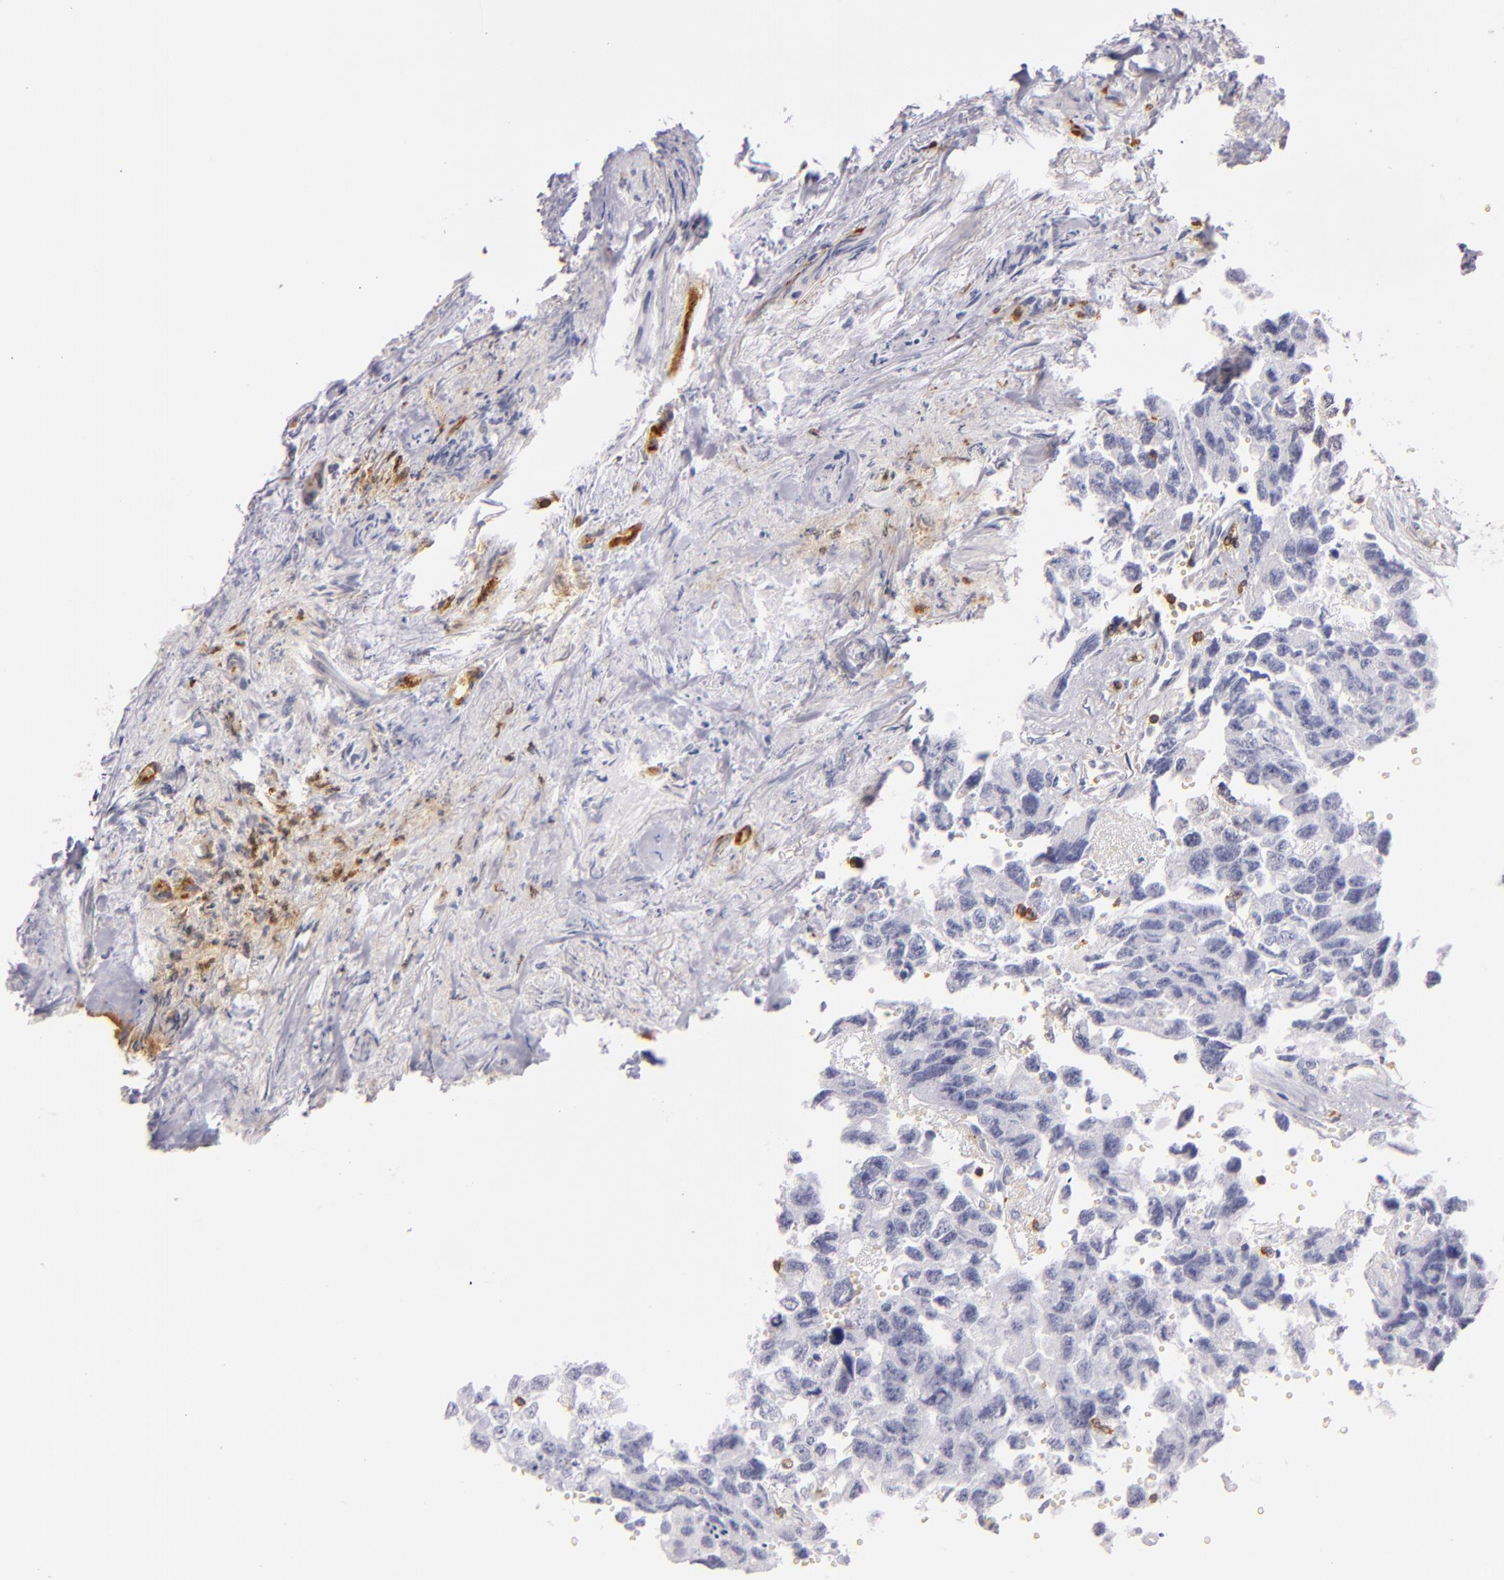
{"staining": {"intensity": "negative", "quantity": "none", "location": "none"}, "tissue": "testis cancer", "cell_type": "Tumor cells", "image_type": "cancer", "snomed": [{"axis": "morphology", "description": "Carcinoma, Embryonal, NOS"}, {"axis": "topography", "description": "Testis"}], "caption": "High magnification brightfield microscopy of testis cancer (embryonal carcinoma) stained with DAB (3,3'-diaminobenzidine) (brown) and counterstained with hematoxylin (blue): tumor cells show no significant expression.", "gene": "LAT", "patient": {"sex": "male", "age": 31}}